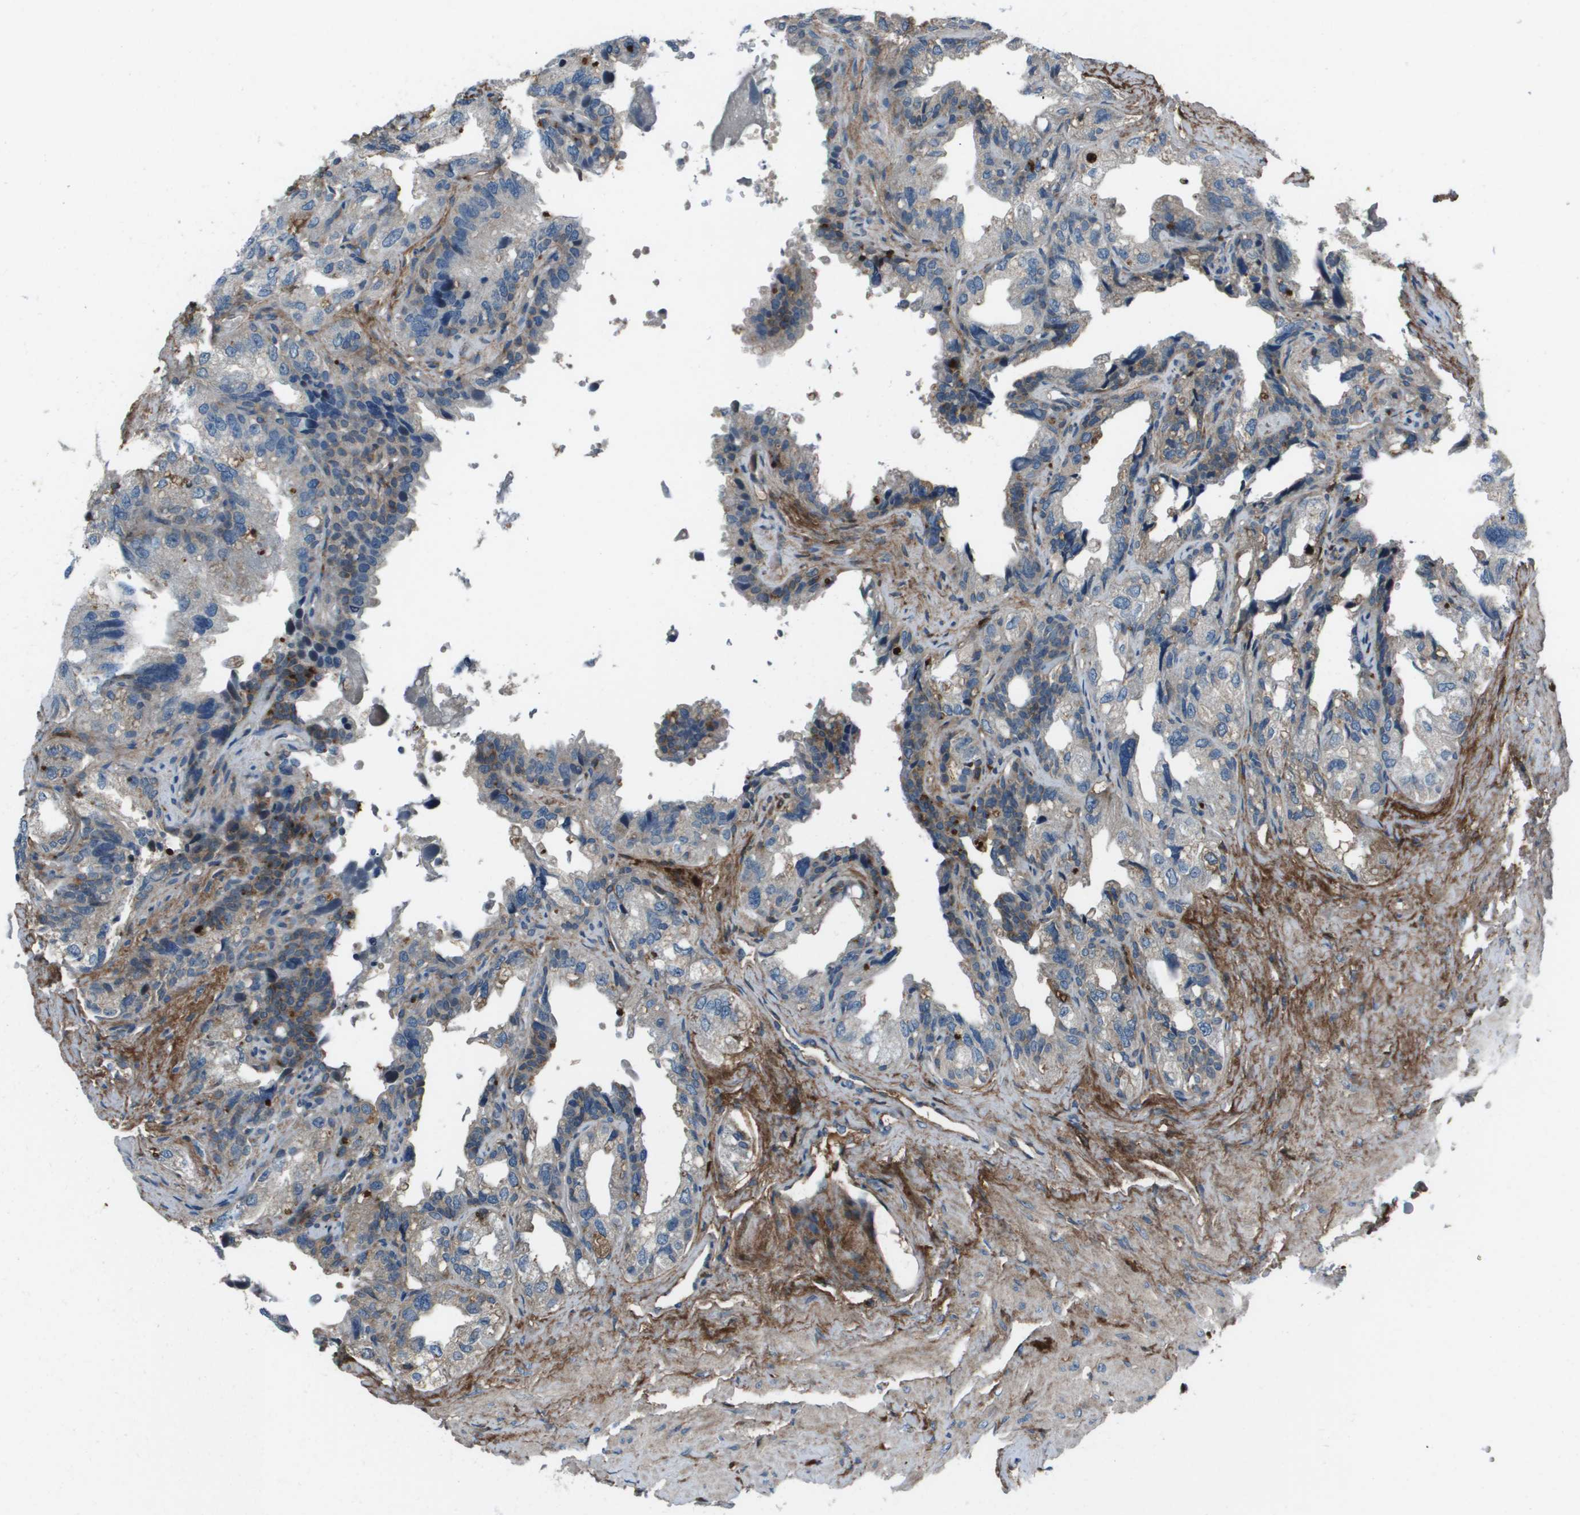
{"staining": {"intensity": "weak", "quantity": "<25%", "location": "cytoplasmic/membranous"}, "tissue": "seminal vesicle", "cell_type": "Glandular cells", "image_type": "normal", "snomed": [{"axis": "morphology", "description": "Normal tissue, NOS"}, {"axis": "topography", "description": "Seminal veicle"}], "caption": "Immunohistochemistry (IHC) micrograph of unremarkable seminal vesicle: human seminal vesicle stained with DAB shows no significant protein positivity in glandular cells. (Brightfield microscopy of DAB (3,3'-diaminobenzidine) immunohistochemistry (IHC) at high magnification).", "gene": "PCOLCE", "patient": {"sex": "male", "age": 68}}